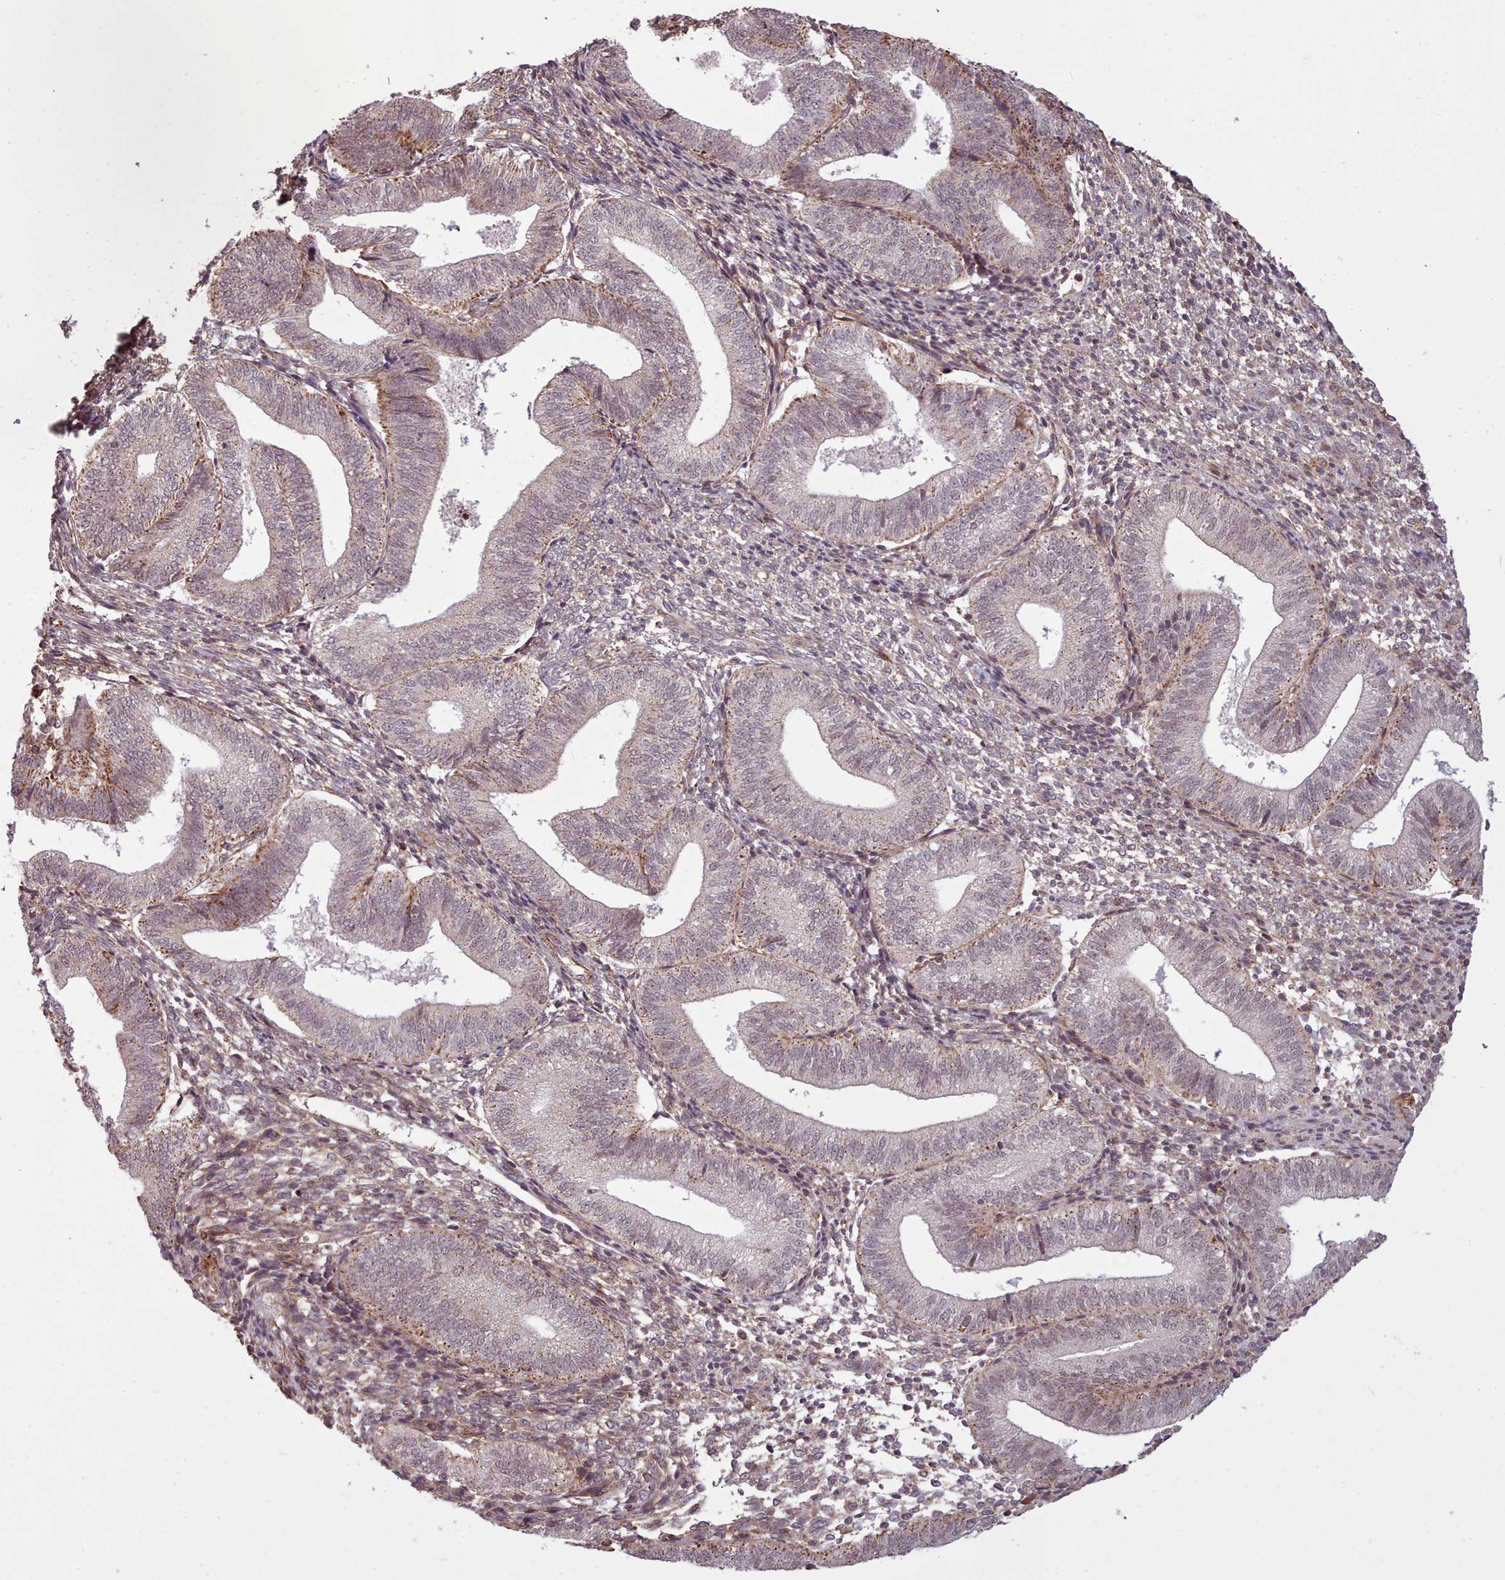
{"staining": {"intensity": "moderate", "quantity": "<25%", "location": "cytoplasmic/membranous"}, "tissue": "endometrium", "cell_type": "Cells in endometrial stroma", "image_type": "normal", "snomed": [{"axis": "morphology", "description": "Normal tissue, NOS"}, {"axis": "topography", "description": "Endometrium"}], "caption": "Endometrium stained with DAB immunohistochemistry (IHC) demonstrates low levels of moderate cytoplasmic/membranous staining in approximately <25% of cells in endometrial stroma.", "gene": "ZMYM4", "patient": {"sex": "female", "age": 34}}